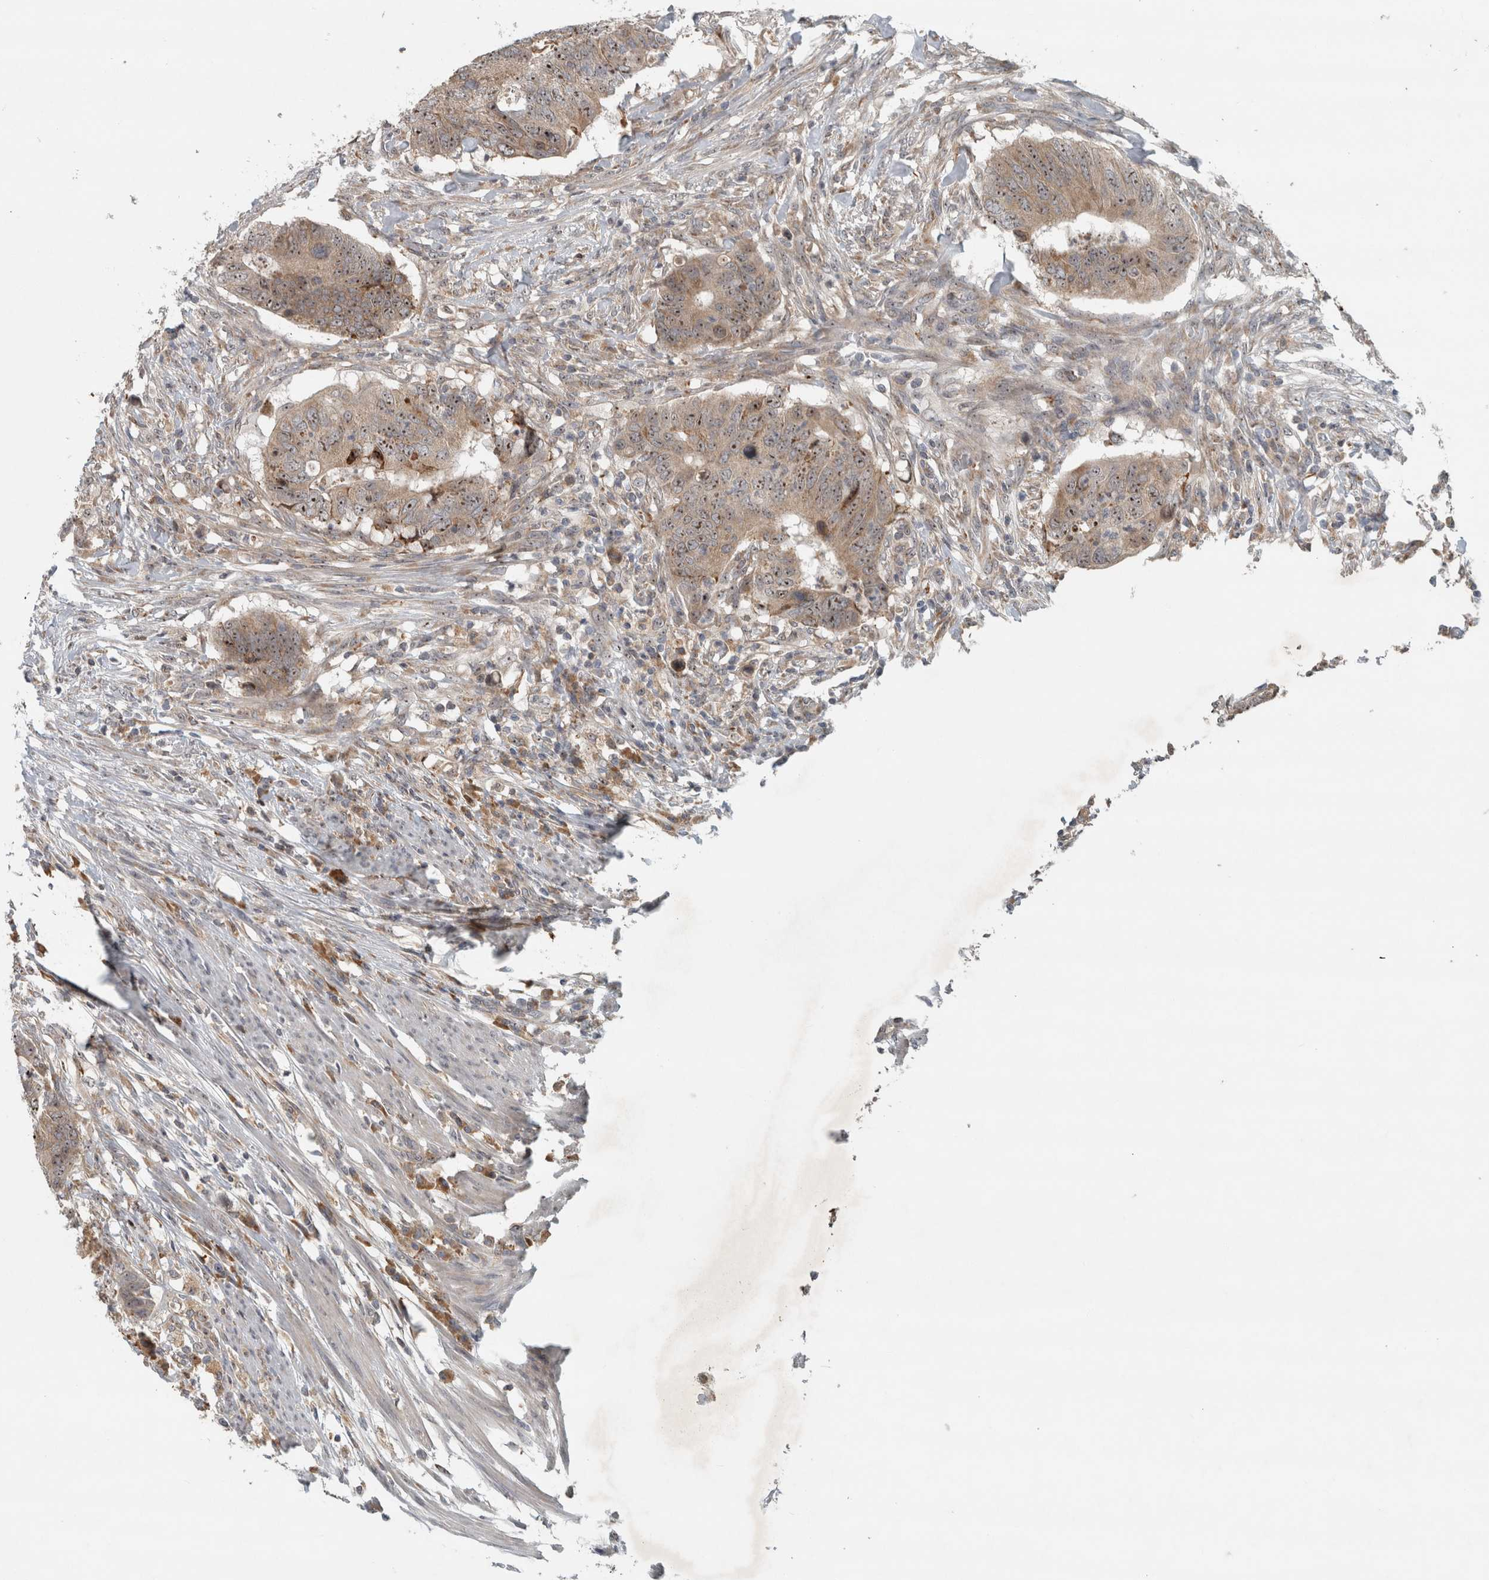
{"staining": {"intensity": "moderate", "quantity": ">75%", "location": "cytoplasmic/membranous,nuclear"}, "tissue": "colorectal cancer", "cell_type": "Tumor cells", "image_type": "cancer", "snomed": [{"axis": "morphology", "description": "Adenocarcinoma, NOS"}, {"axis": "topography", "description": "Colon"}], "caption": "Colorectal adenocarcinoma was stained to show a protein in brown. There is medium levels of moderate cytoplasmic/membranous and nuclear staining in about >75% of tumor cells.", "gene": "GPR137B", "patient": {"sex": "male", "age": 56}}